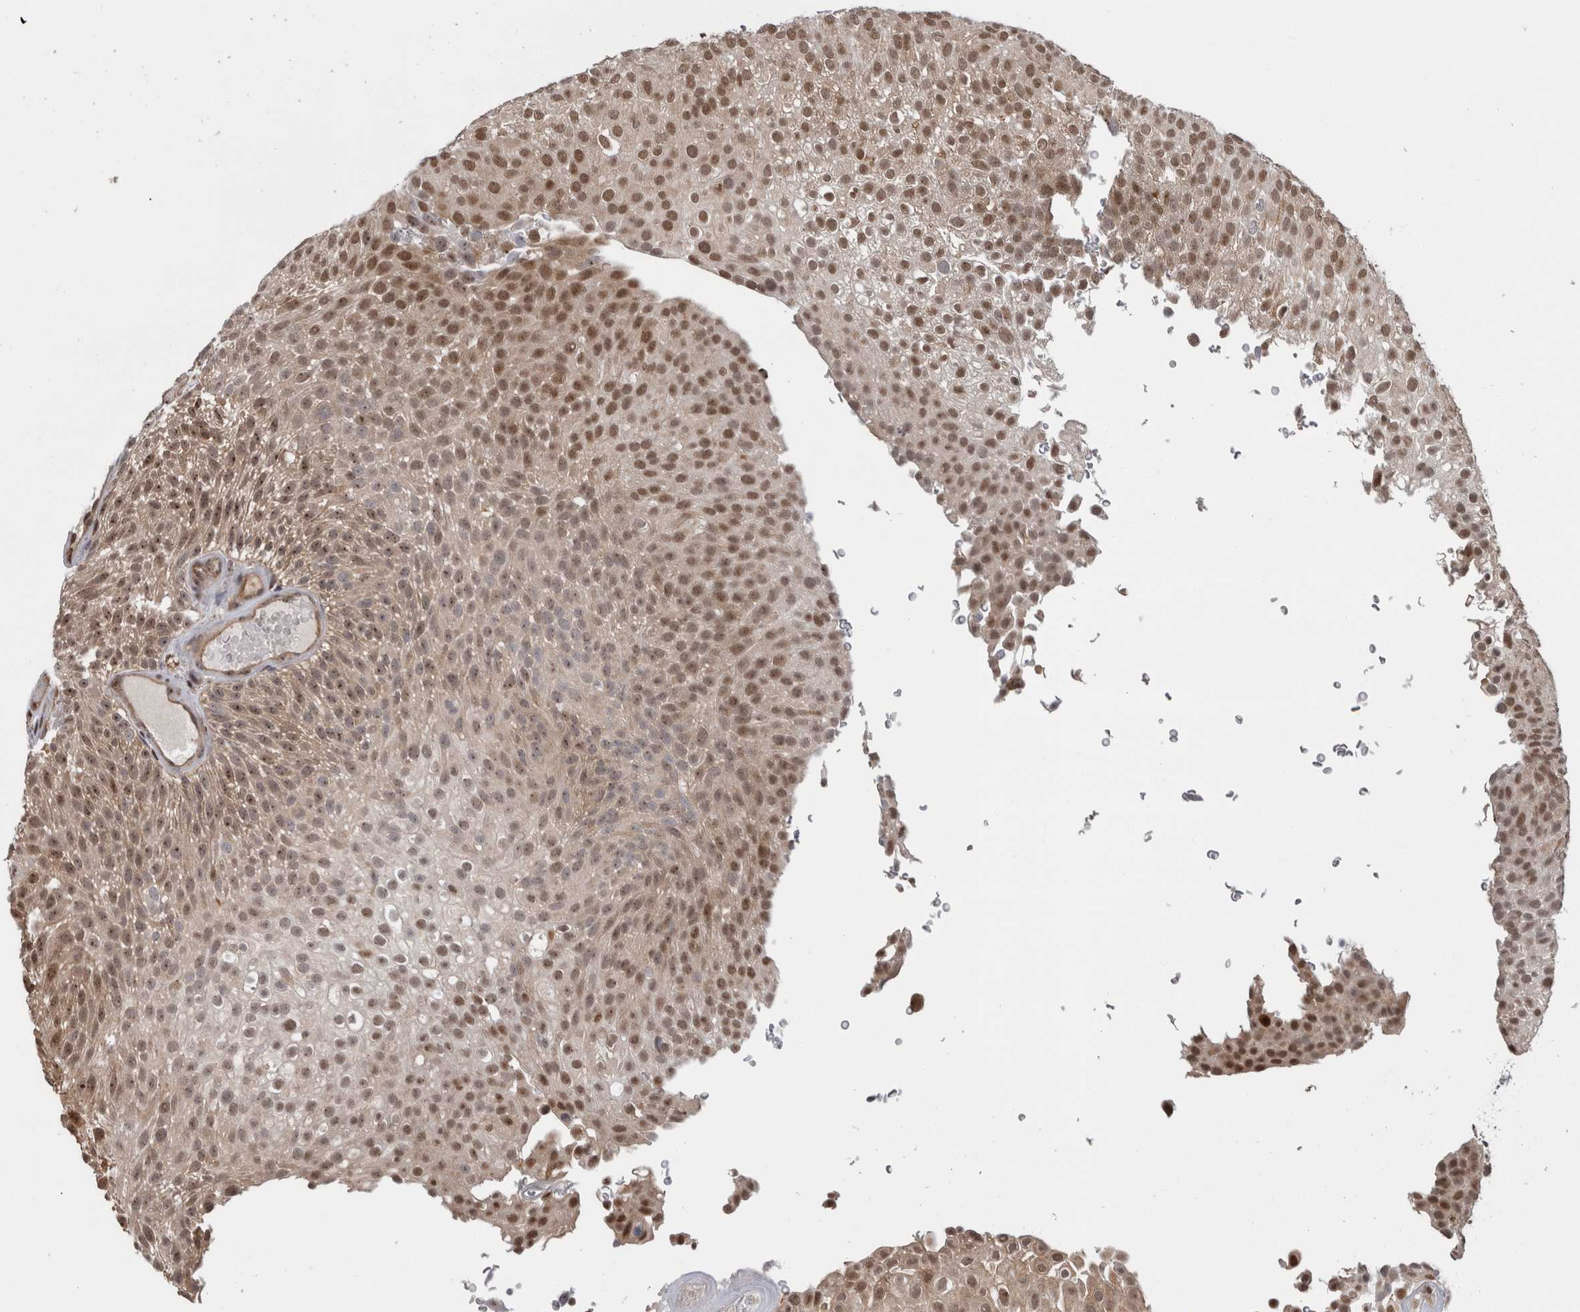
{"staining": {"intensity": "moderate", "quantity": ">75%", "location": "nuclear"}, "tissue": "urothelial cancer", "cell_type": "Tumor cells", "image_type": "cancer", "snomed": [{"axis": "morphology", "description": "Urothelial carcinoma, Low grade"}, {"axis": "topography", "description": "Urinary bladder"}], "caption": "This is an image of IHC staining of urothelial carcinoma (low-grade), which shows moderate staining in the nuclear of tumor cells.", "gene": "TDRD7", "patient": {"sex": "male", "age": 78}}